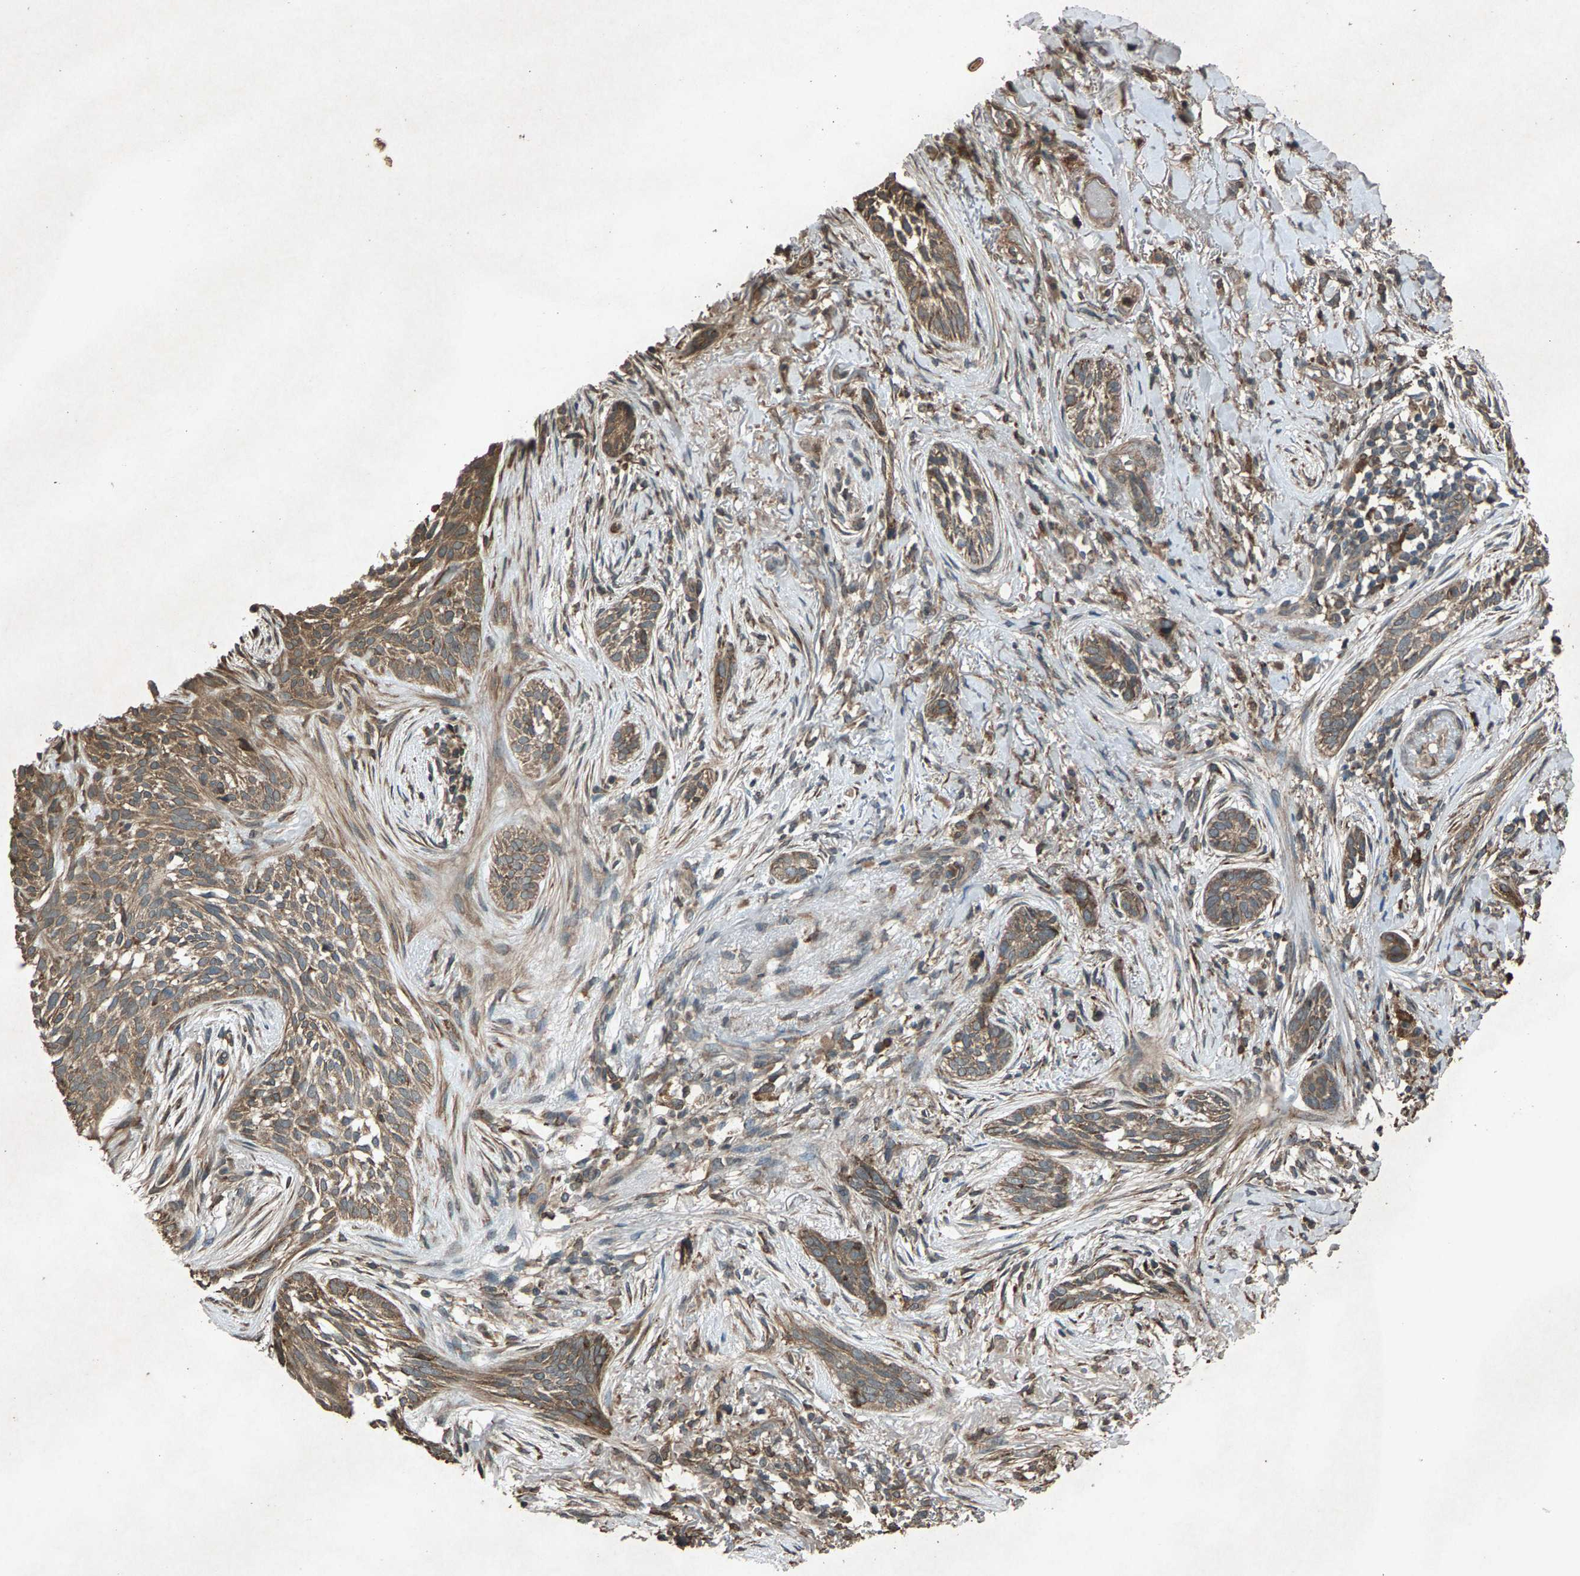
{"staining": {"intensity": "moderate", "quantity": ">75%", "location": "cytoplasmic/membranous"}, "tissue": "skin cancer", "cell_type": "Tumor cells", "image_type": "cancer", "snomed": [{"axis": "morphology", "description": "Basal cell carcinoma"}, {"axis": "topography", "description": "Skin"}], "caption": "Protein staining shows moderate cytoplasmic/membranous staining in approximately >75% of tumor cells in basal cell carcinoma (skin).", "gene": "CALR", "patient": {"sex": "female", "age": 88}}